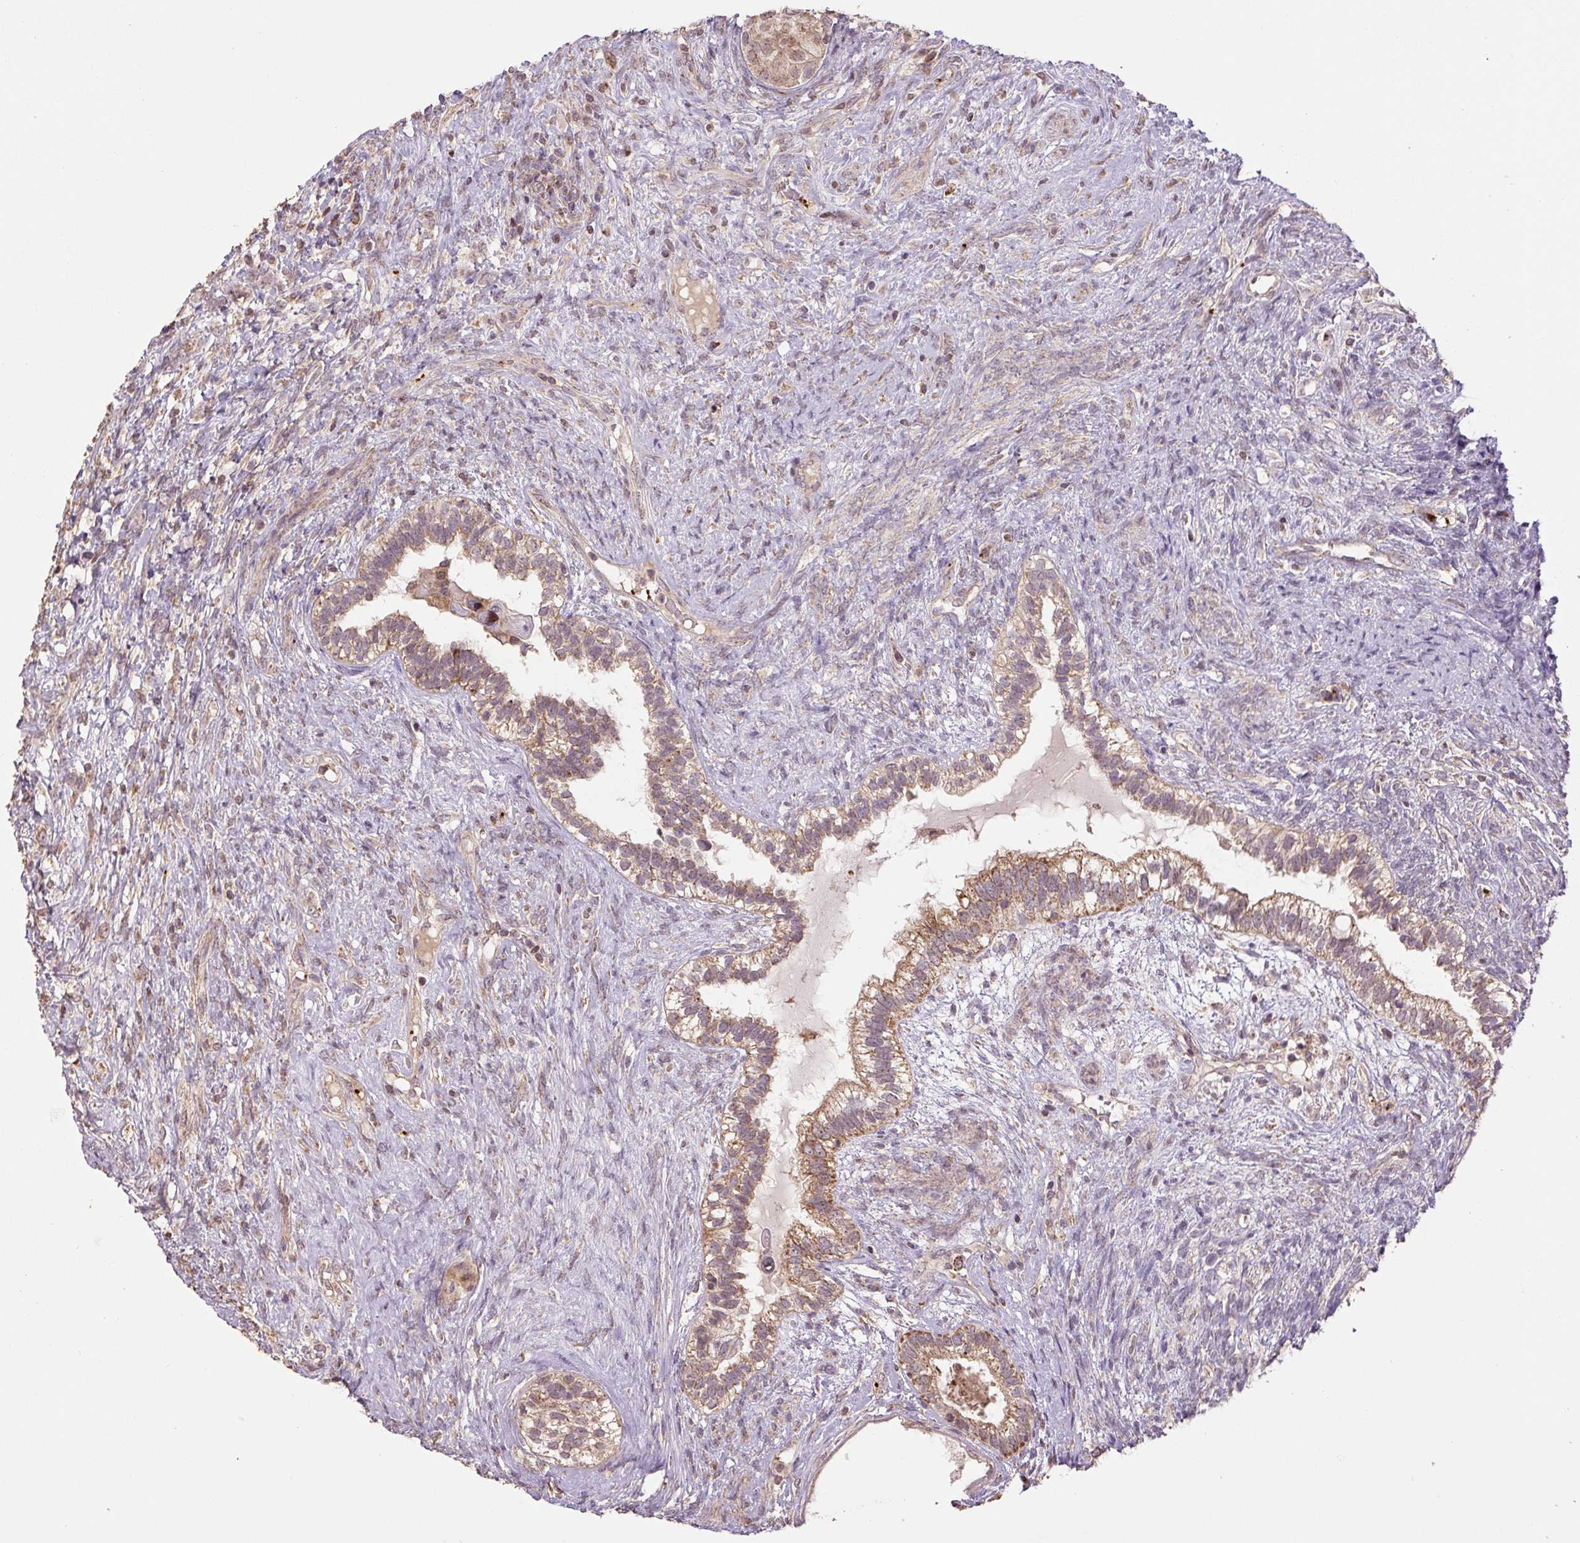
{"staining": {"intensity": "moderate", "quantity": ">75%", "location": "cytoplasmic/membranous"}, "tissue": "testis cancer", "cell_type": "Tumor cells", "image_type": "cancer", "snomed": [{"axis": "morphology", "description": "Seminoma, NOS"}, {"axis": "morphology", "description": "Carcinoma, Embryonal, NOS"}, {"axis": "topography", "description": "Testis"}], "caption": "About >75% of tumor cells in testis embryonal carcinoma exhibit moderate cytoplasmic/membranous protein staining as visualized by brown immunohistochemical staining.", "gene": "TMEM160", "patient": {"sex": "male", "age": 41}}